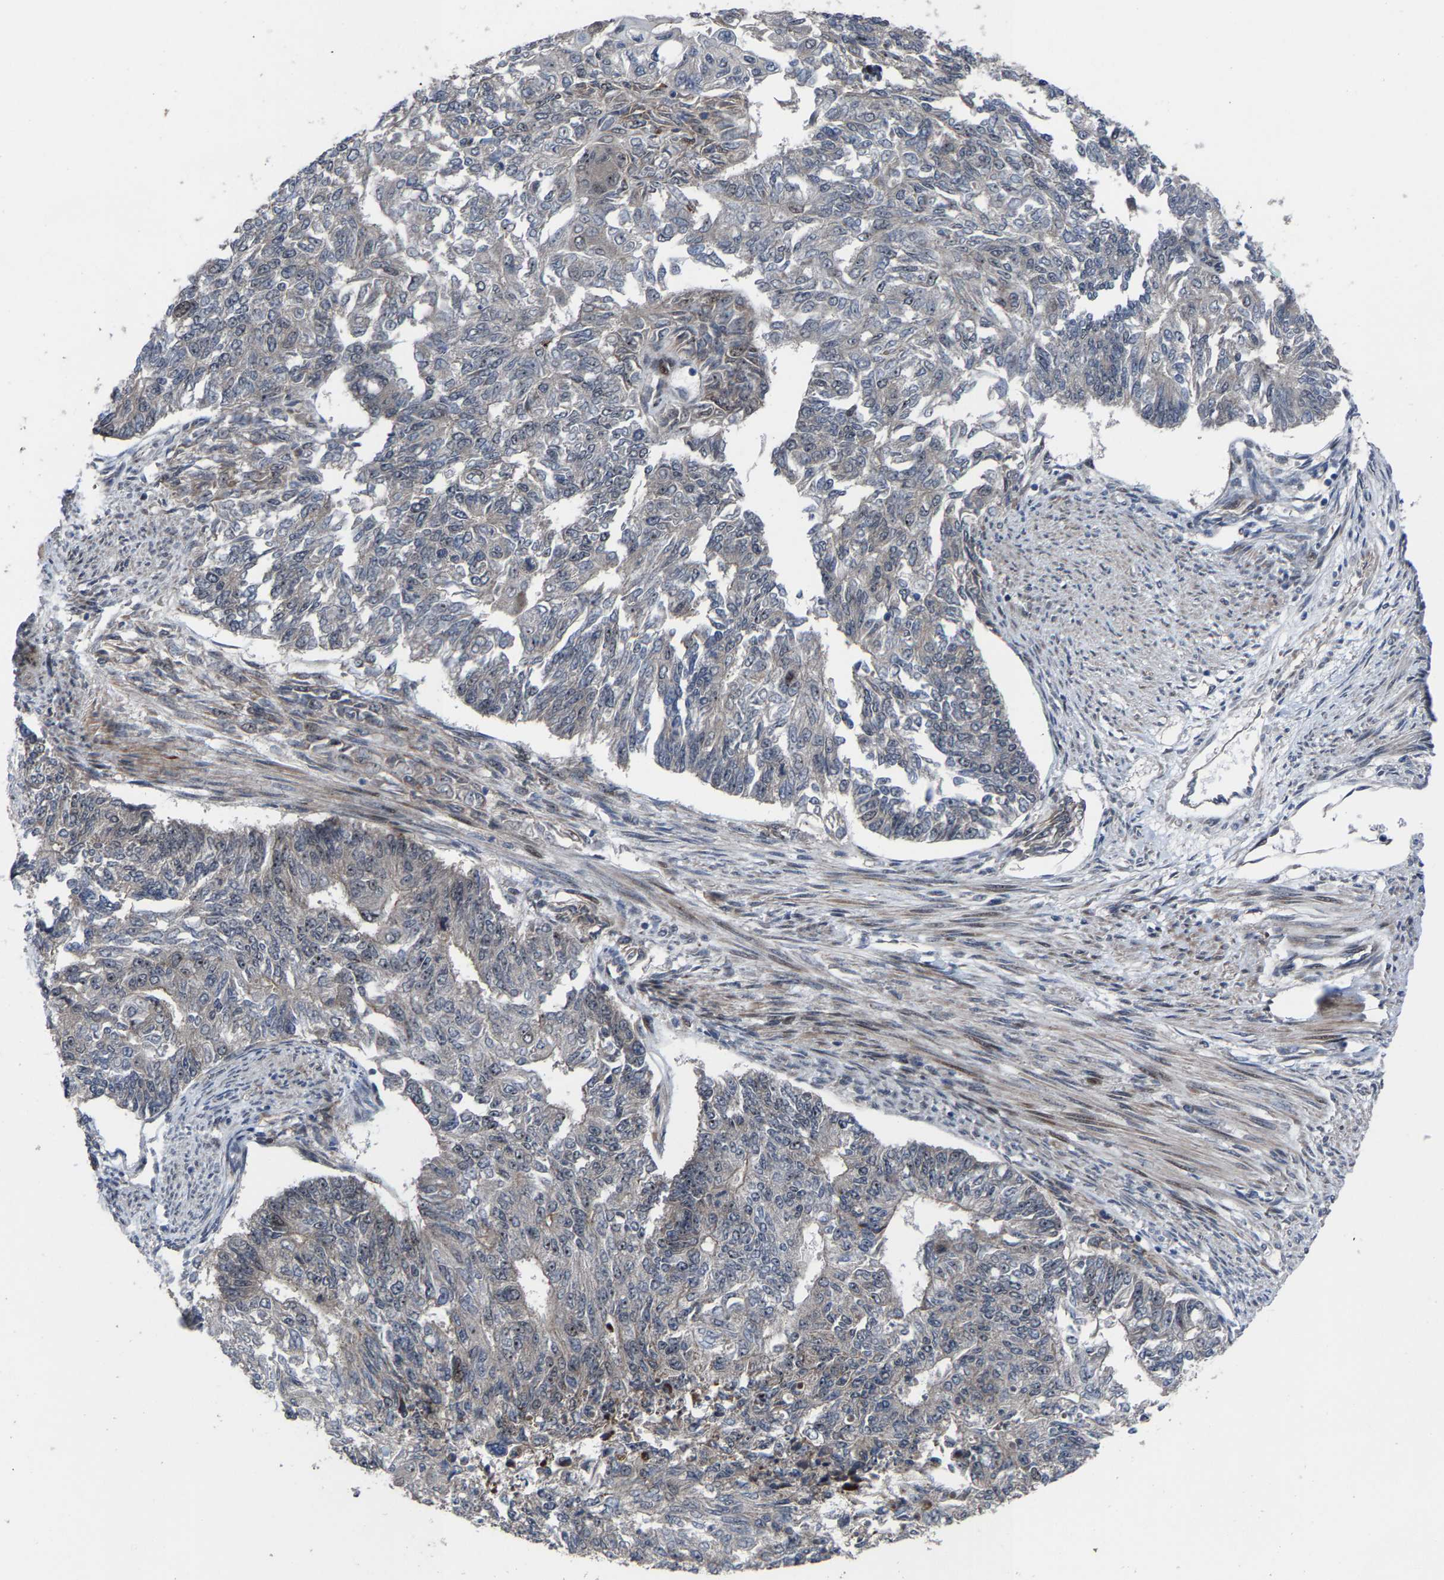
{"staining": {"intensity": "negative", "quantity": "none", "location": "none"}, "tissue": "endometrial cancer", "cell_type": "Tumor cells", "image_type": "cancer", "snomed": [{"axis": "morphology", "description": "Adenocarcinoma, NOS"}, {"axis": "topography", "description": "Endometrium"}], "caption": "DAB immunohistochemical staining of endometrial adenocarcinoma demonstrates no significant expression in tumor cells. (Brightfield microscopy of DAB (3,3'-diaminobenzidine) immunohistochemistry at high magnification).", "gene": "HAUS6", "patient": {"sex": "female", "age": 32}}